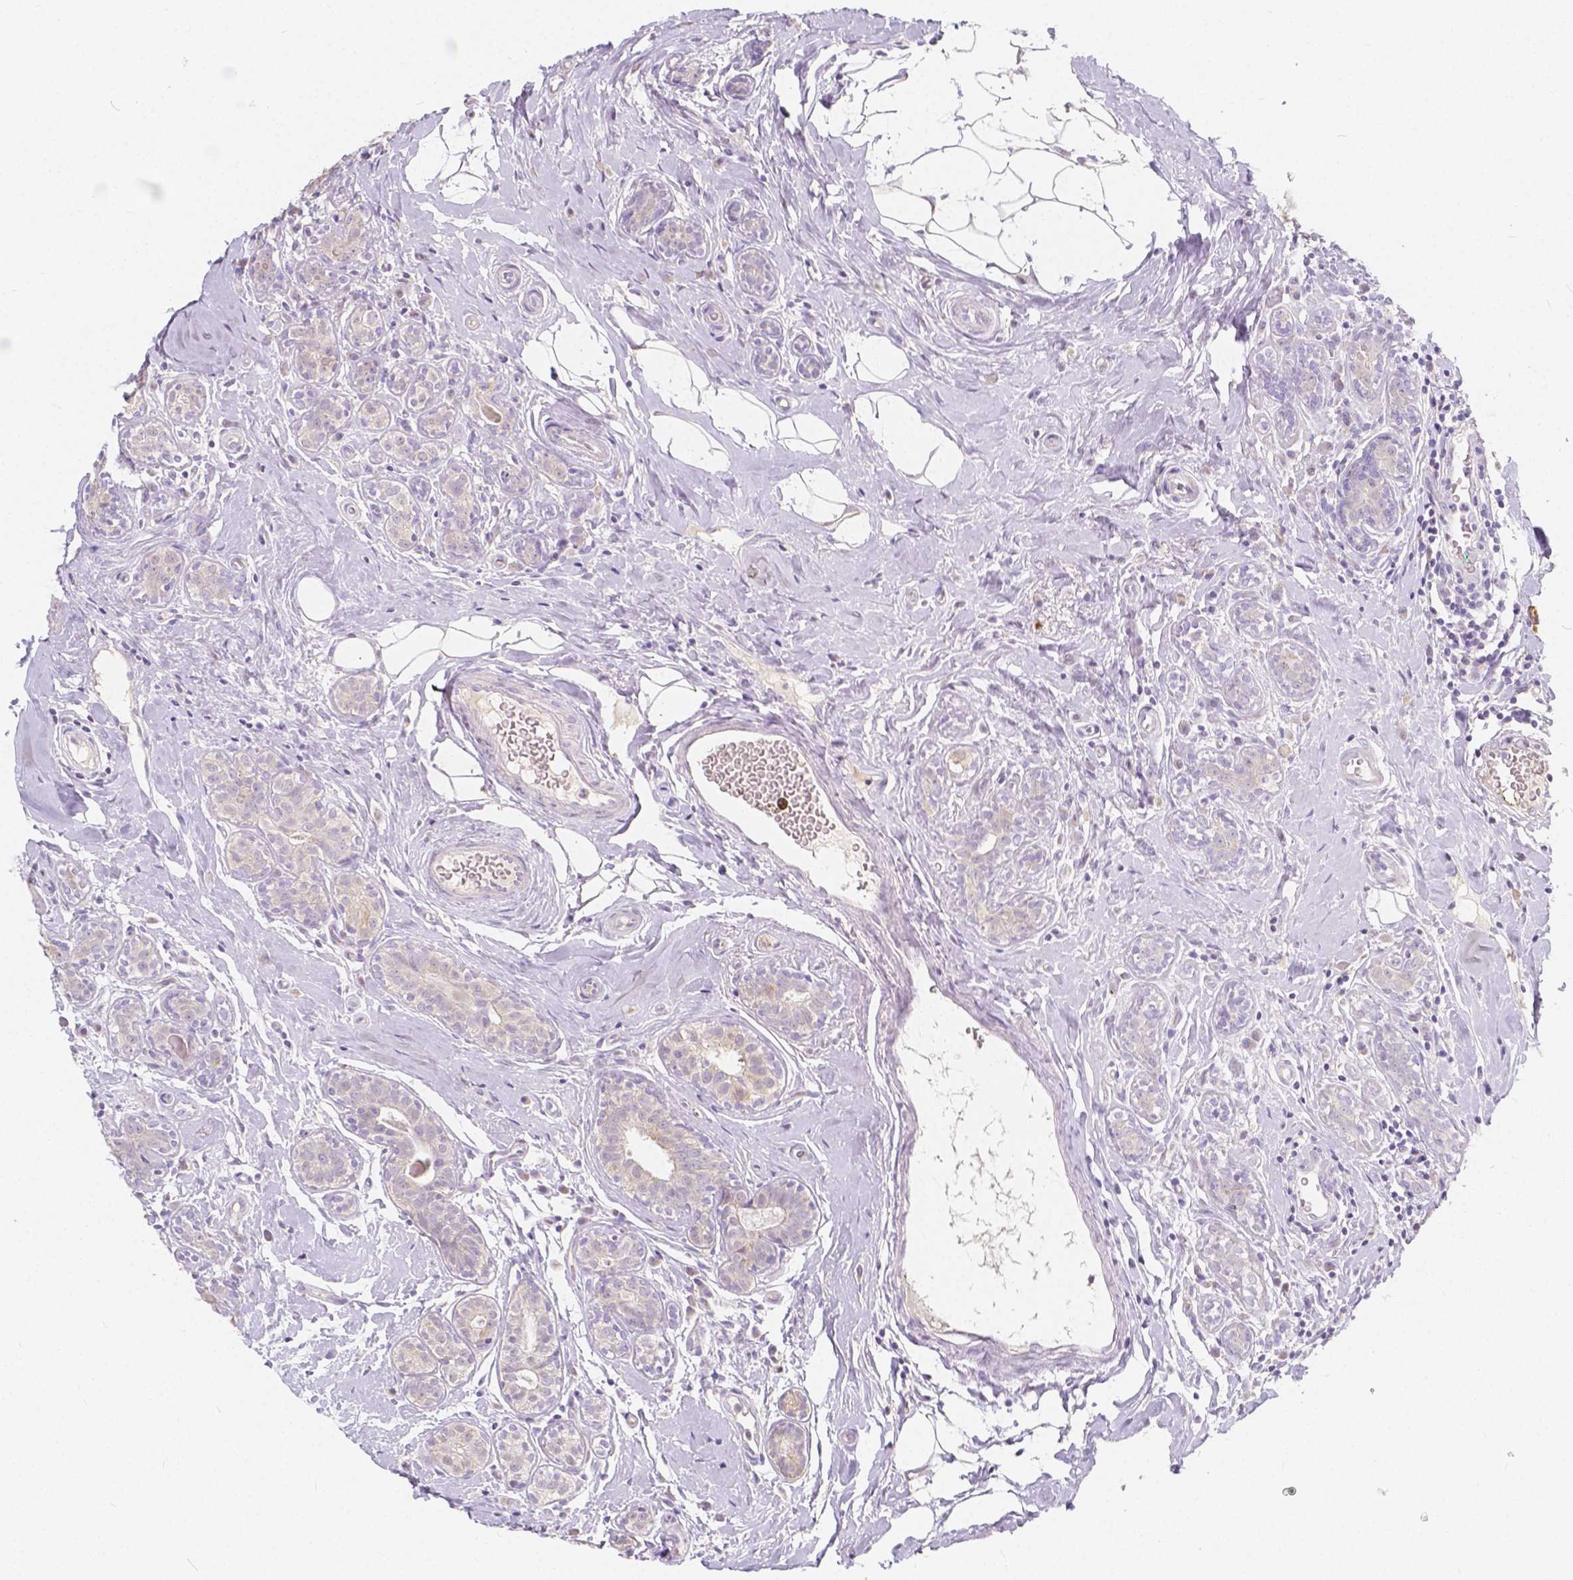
{"staining": {"intensity": "negative", "quantity": "none", "location": "none"}, "tissue": "breast cancer", "cell_type": "Tumor cells", "image_type": "cancer", "snomed": [{"axis": "morphology", "description": "Normal tissue, NOS"}, {"axis": "morphology", "description": "Duct carcinoma"}, {"axis": "topography", "description": "Breast"}], "caption": "Immunohistochemistry (IHC) image of neoplastic tissue: breast cancer stained with DAB exhibits no significant protein expression in tumor cells.", "gene": "RNF186", "patient": {"sex": "female", "age": 43}}